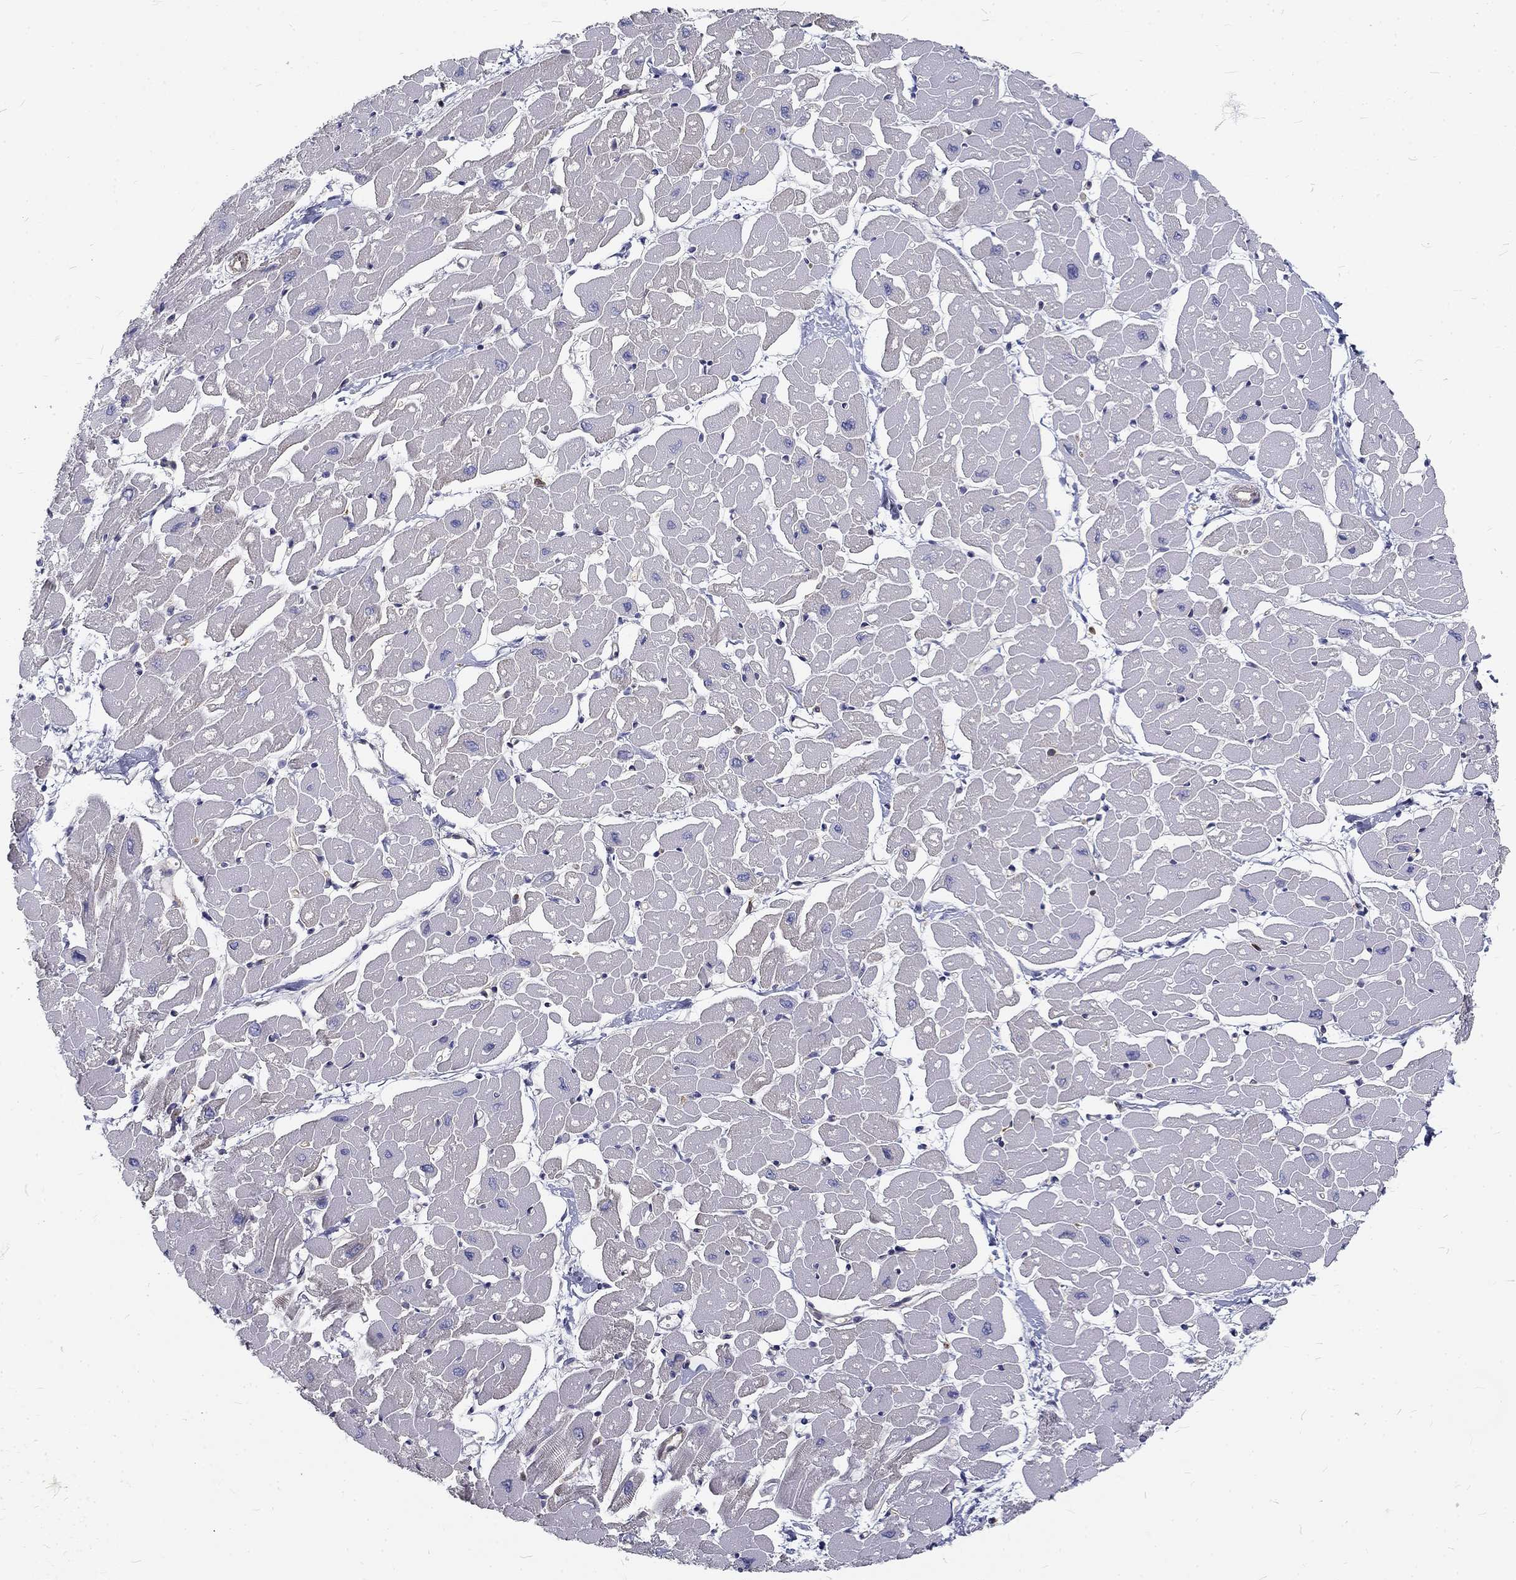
{"staining": {"intensity": "negative", "quantity": "none", "location": "none"}, "tissue": "heart muscle", "cell_type": "Cardiomyocytes", "image_type": "normal", "snomed": [{"axis": "morphology", "description": "Normal tissue, NOS"}, {"axis": "topography", "description": "Heart"}], "caption": "Cardiomyocytes are negative for protein expression in benign human heart muscle. (Brightfield microscopy of DAB IHC at high magnification).", "gene": "MTMR11", "patient": {"sex": "male", "age": 57}}